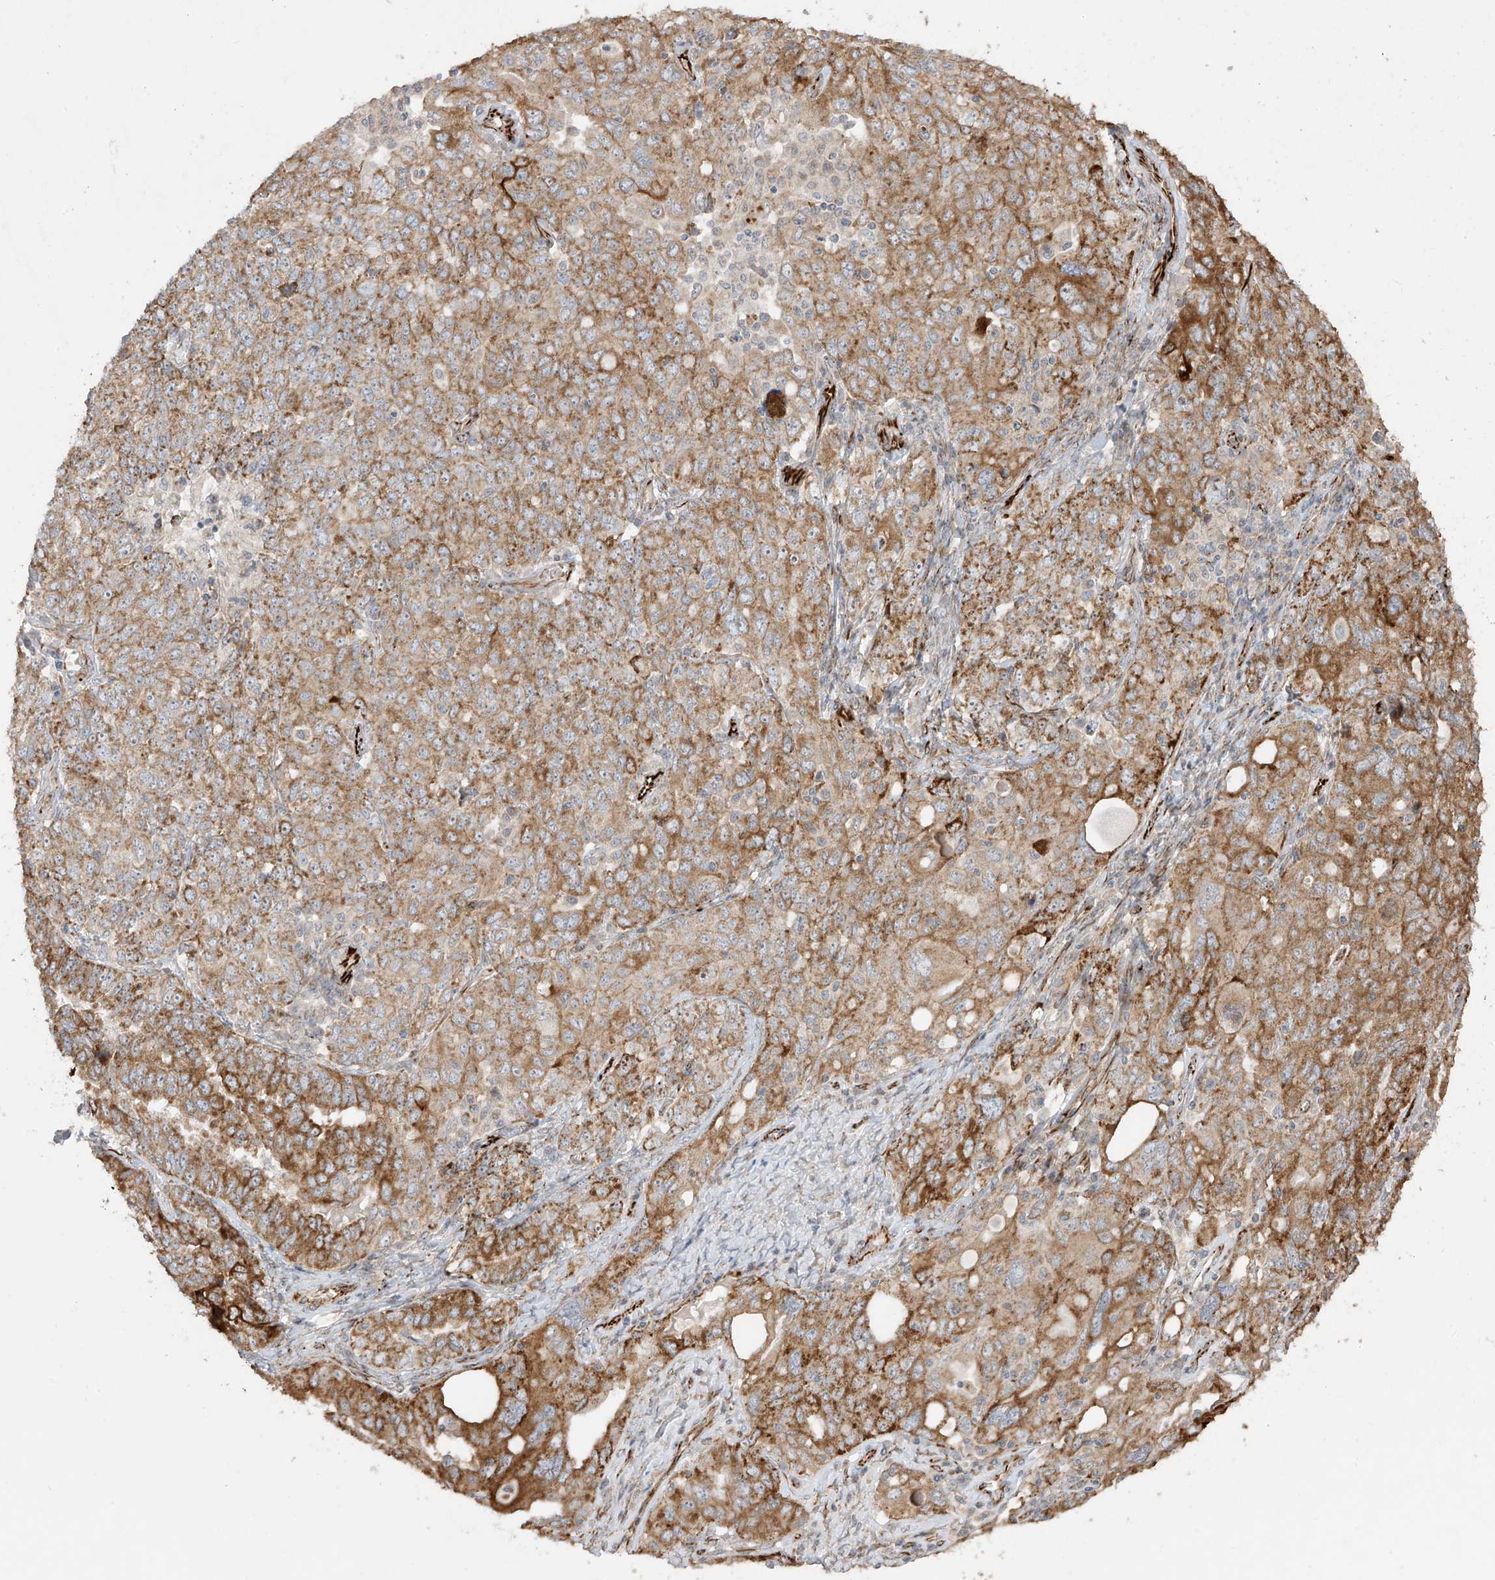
{"staining": {"intensity": "moderate", "quantity": ">75%", "location": "cytoplasmic/membranous"}, "tissue": "ovarian cancer", "cell_type": "Tumor cells", "image_type": "cancer", "snomed": [{"axis": "morphology", "description": "Carcinoma, endometroid"}, {"axis": "topography", "description": "Ovary"}], "caption": "Human endometroid carcinoma (ovarian) stained with a protein marker exhibits moderate staining in tumor cells.", "gene": "DCDC2", "patient": {"sex": "female", "age": 62}}